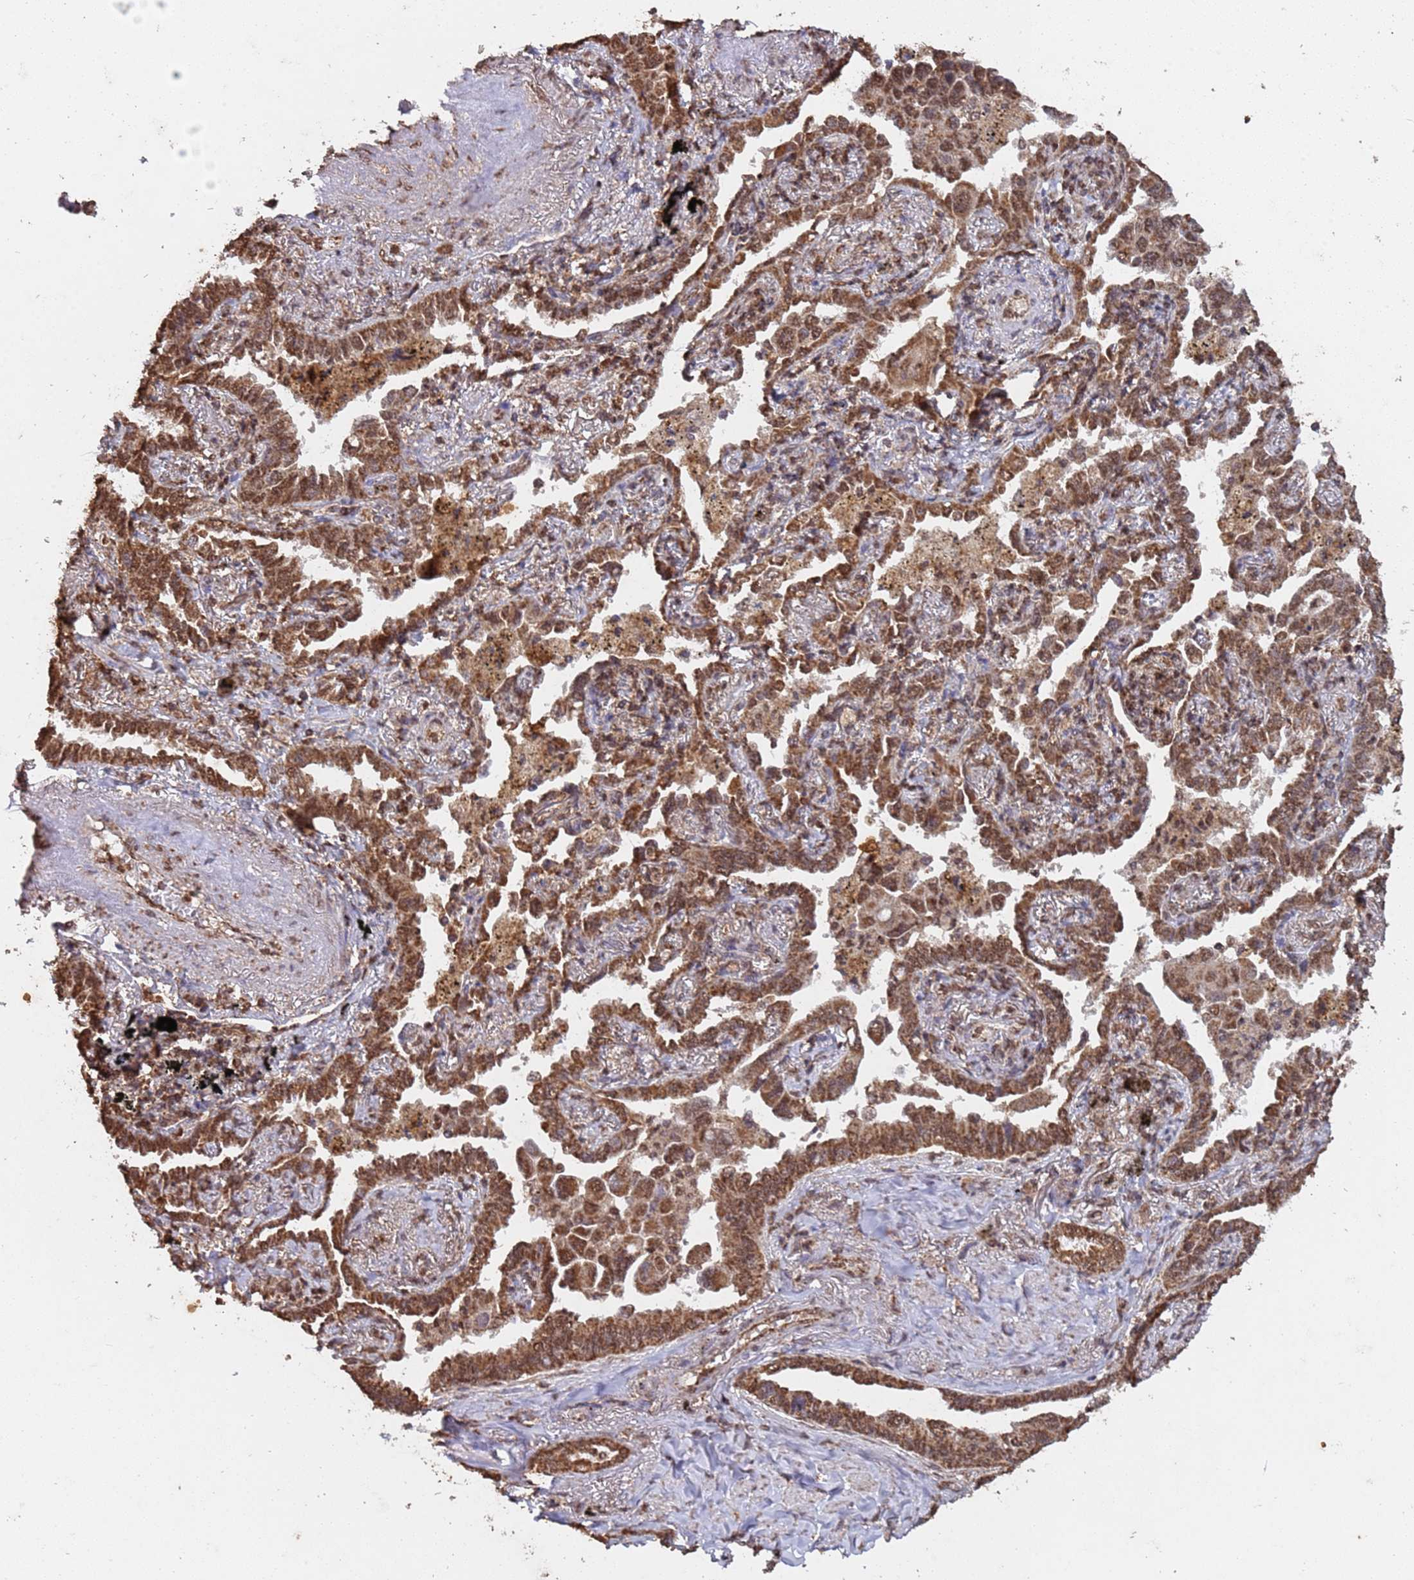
{"staining": {"intensity": "moderate", "quantity": ">75%", "location": "cytoplasmic/membranous,nuclear"}, "tissue": "lung cancer", "cell_type": "Tumor cells", "image_type": "cancer", "snomed": [{"axis": "morphology", "description": "Adenocarcinoma, NOS"}, {"axis": "topography", "description": "Lung"}], "caption": "Immunohistochemical staining of lung cancer (adenocarcinoma) demonstrates moderate cytoplasmic/membranous and nuclear protein positivity in about >75% of tumor cells. Ihc stains the protein of interest in brown and the nuclei are stained blue.", "gene": "HDAC10", "patient": {"sex": "male", "age": 67}}